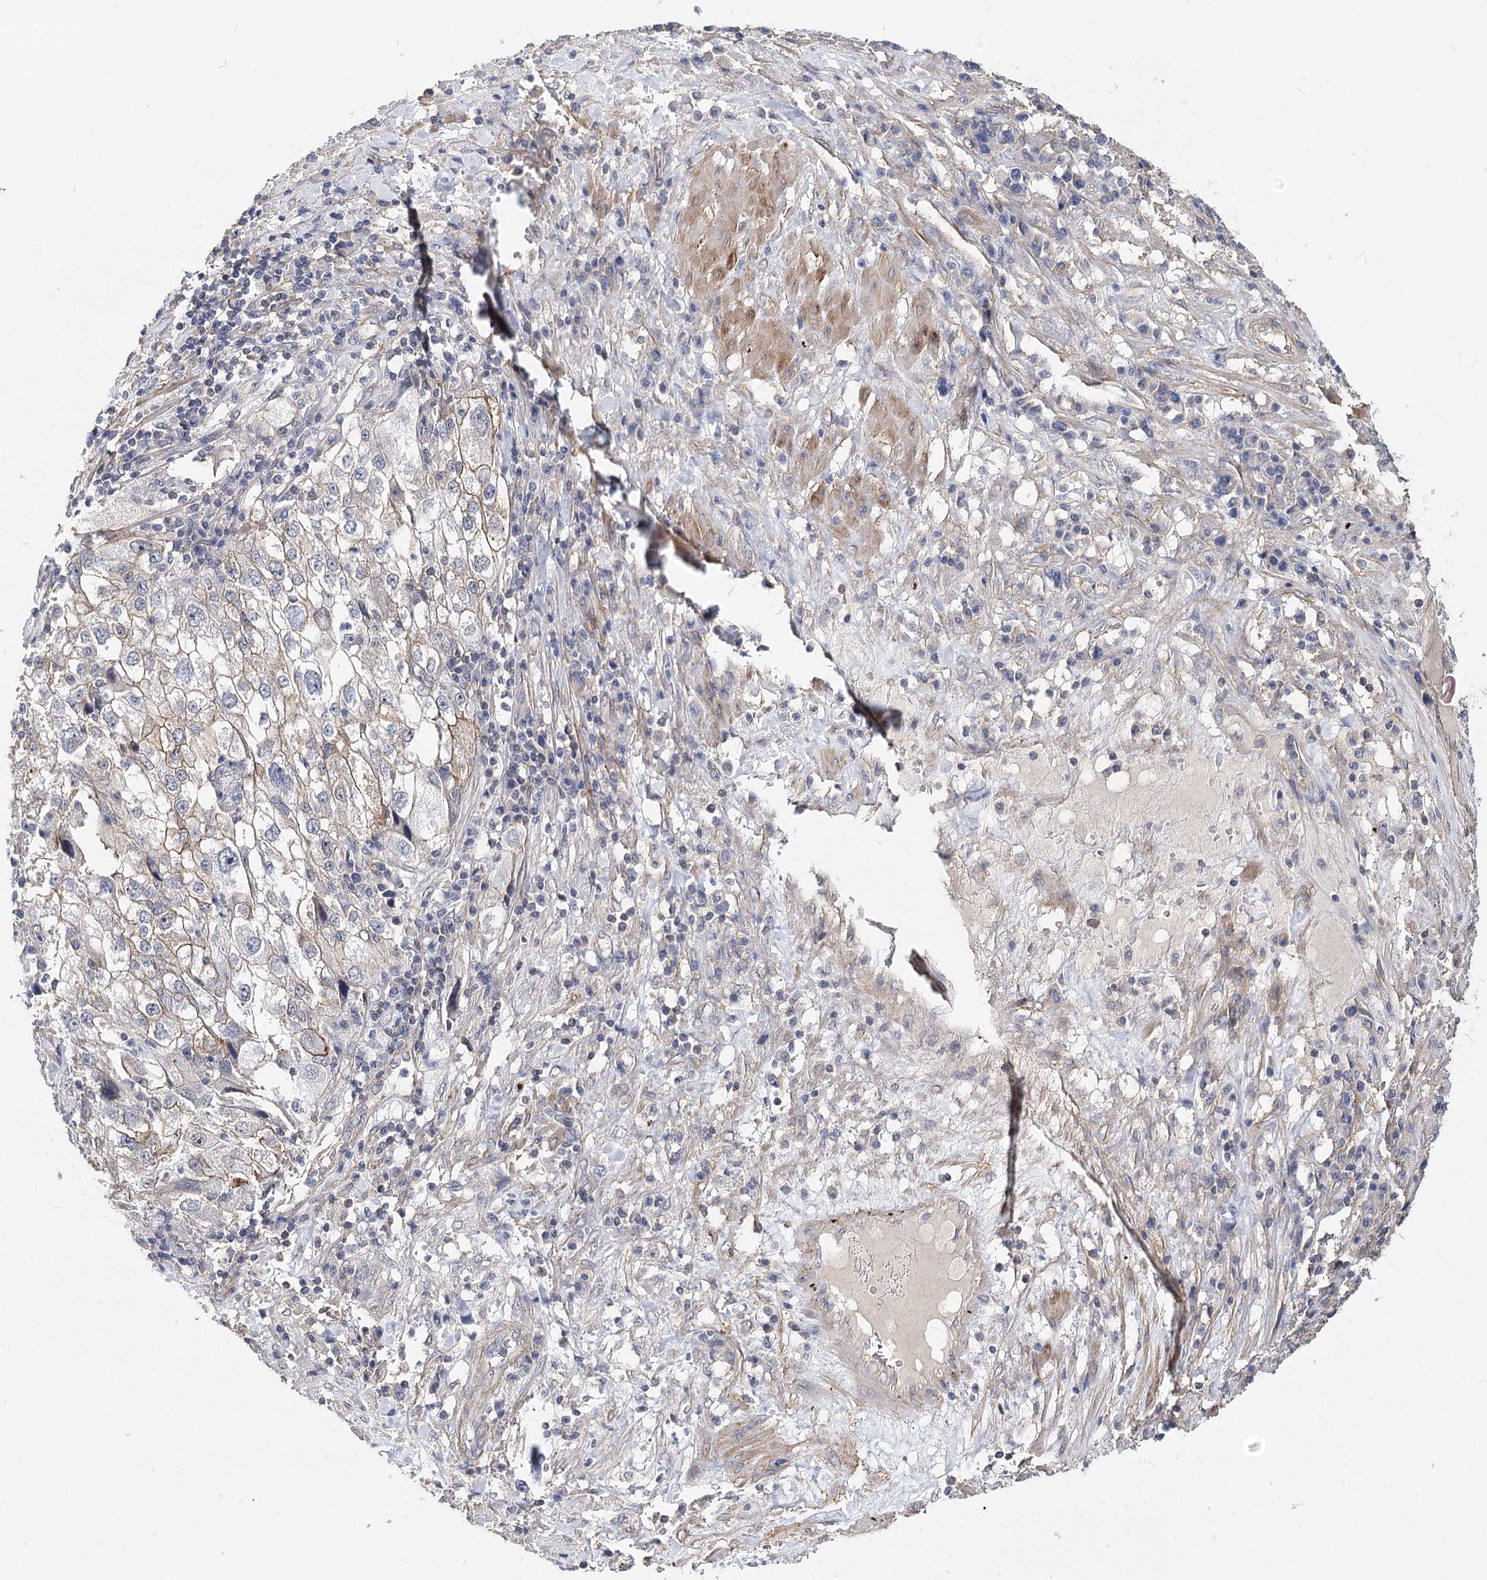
{"staining": {"intensity": "weak", "quantity": "25%-75%", "location": "cytoplasmic/membranous"}, "tissue": "endometrial cancer", "cell_type": "Tumor cells", "image_type": "cancer", "snomed": [{"axis": "morphology", "description": "Adenocarcinoma, NOS"}, {"axis": "topography", "description": "Endometrium"}], "caption": "High-power microscopy captured an IHC micrograph of endometrial cancer (adenocarcinoma), revealing weak cytoplasmic/membranous positivity in approximately 25%-75% of tumor cells. (Stains: DAB in brown, nuclei in blue, Microscopy: brightfield microscopy at high magnification).", "gene": "TMEM218", "patient": {"sex": "female", "age": 49}}